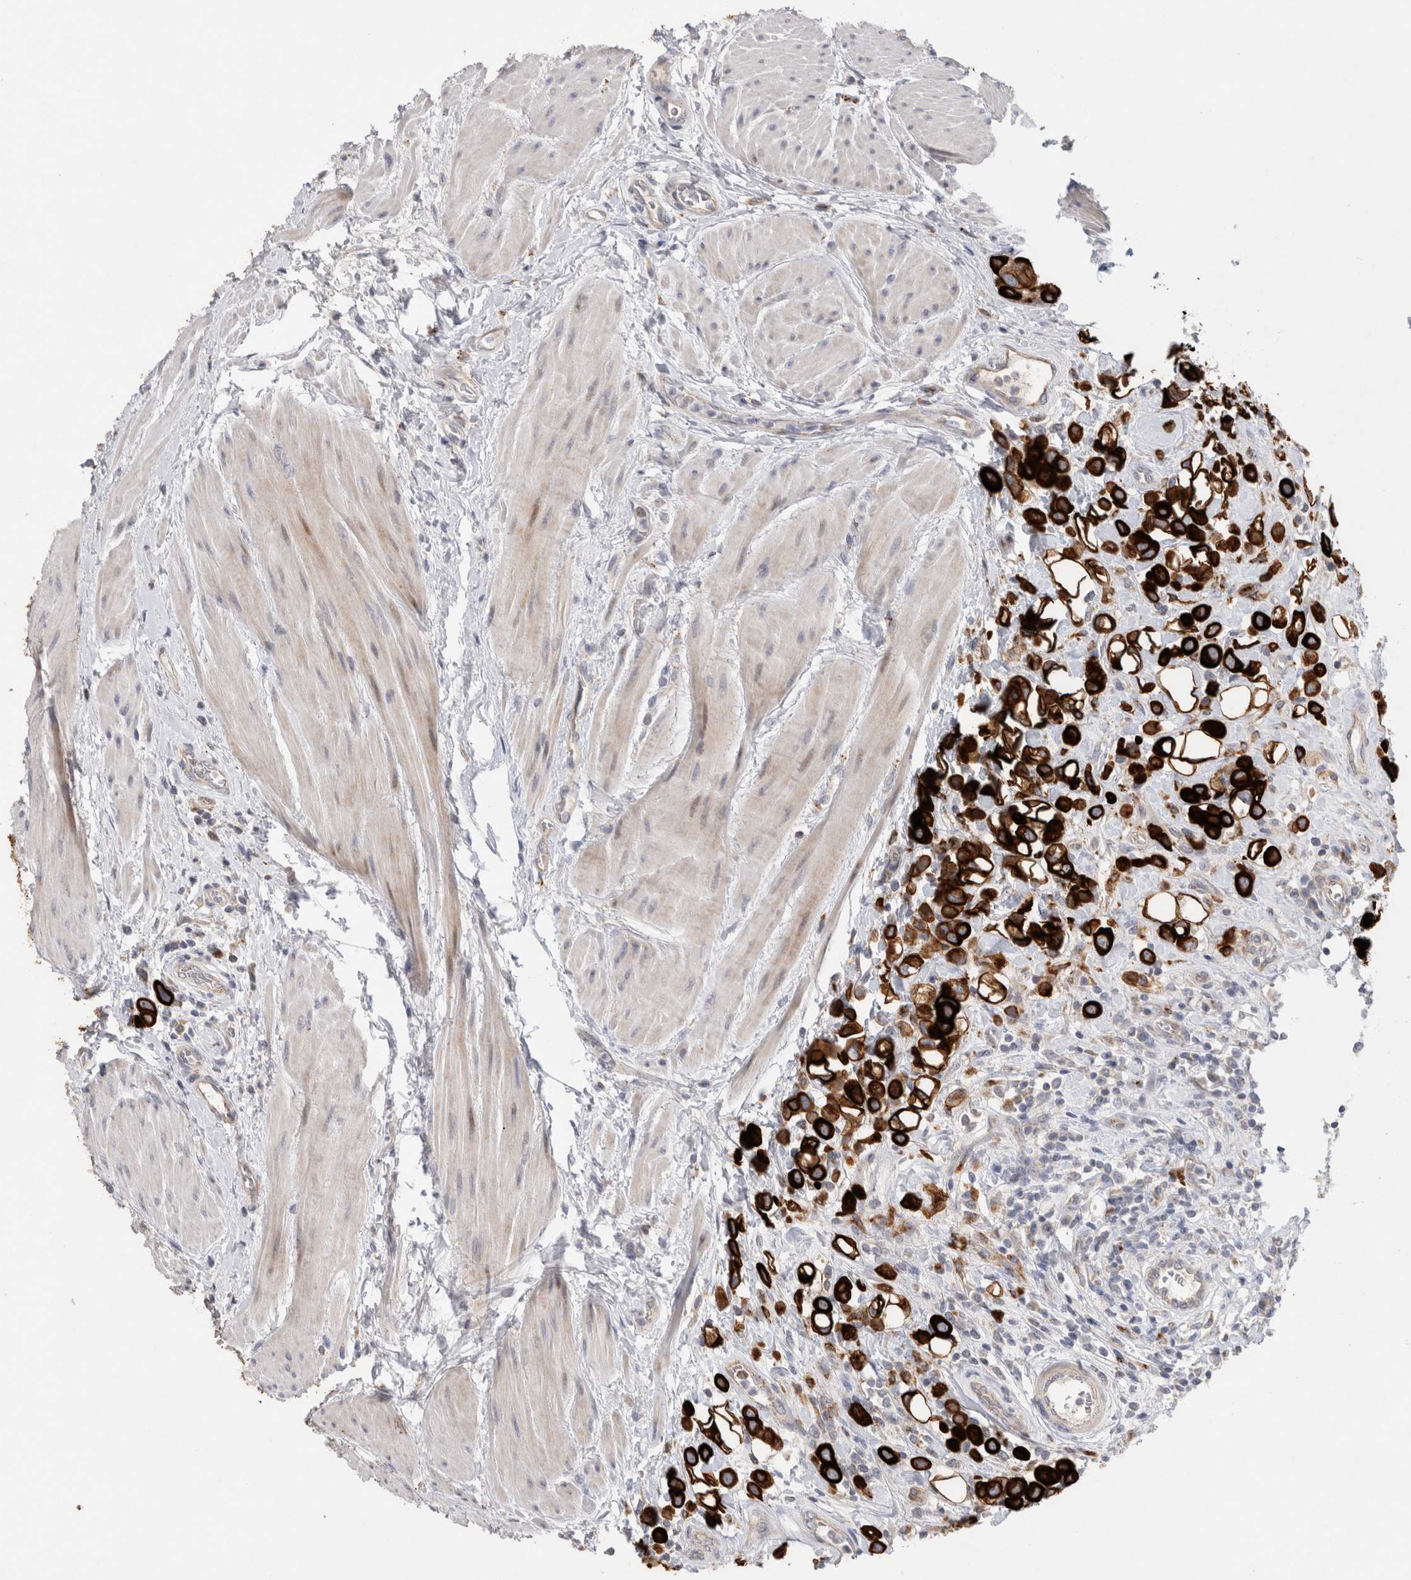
{"staining": {"intensity": "strong", "quantity": ">75%", "location": "cytoplasmic/membranous"}, "tissue": "urothelial cancer", "cell_type": "Tumor cells", "image_type": "cancer", "snomed": [{"axis": "morphology", "description": "Urothelial carcinoma, High grade"}, {"axis": "topography", "description": "Urinary bladder"}], "caption": "This is a photomicrograph of immunohistochemistry (IHC) staining of urothelial cancer, which shows strong expression in the cytoplasmic/membranous of tumor cells.", "gene": "GAA", "patient": {"sex": "male", "age": 50}}